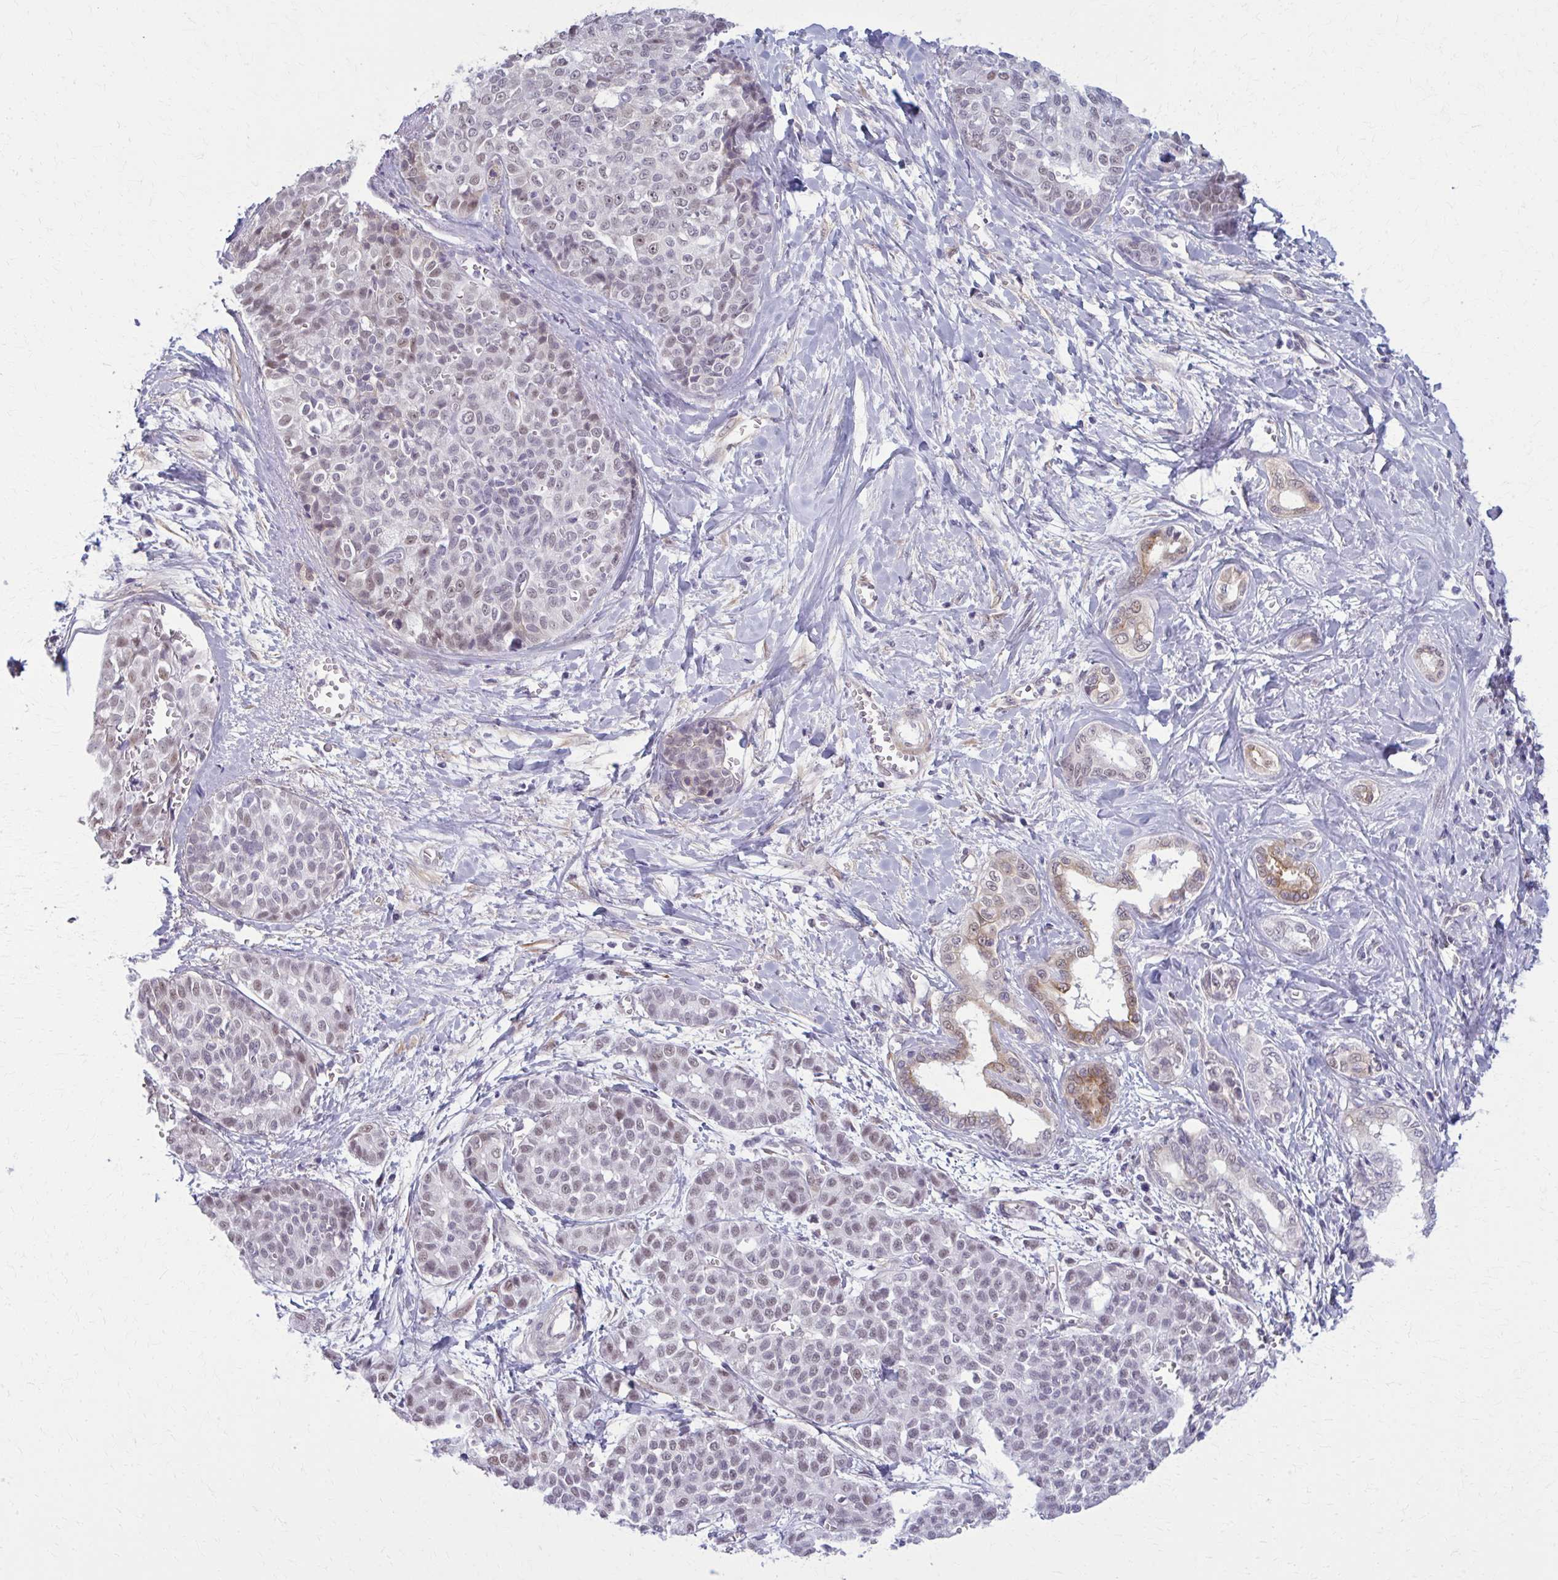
{"staining": {"intensity": "weak", "quantity": "<25%", "location": "nuclear"}, "tissue": "liver cancer", "cell_type": "Tumor cells", "image_type": "cancer", "snomed": [{"axis": "morphology", "description": "Cholangiocarcinoma"}, {"axis": "topography", "description": "Liver"}], "caption": "Image shows no significant protein positivity in tumor cells of cholangiocarcinoma (liver).", "gene": "NUMBL", "patient": {"sex": "female", "age": 77}}